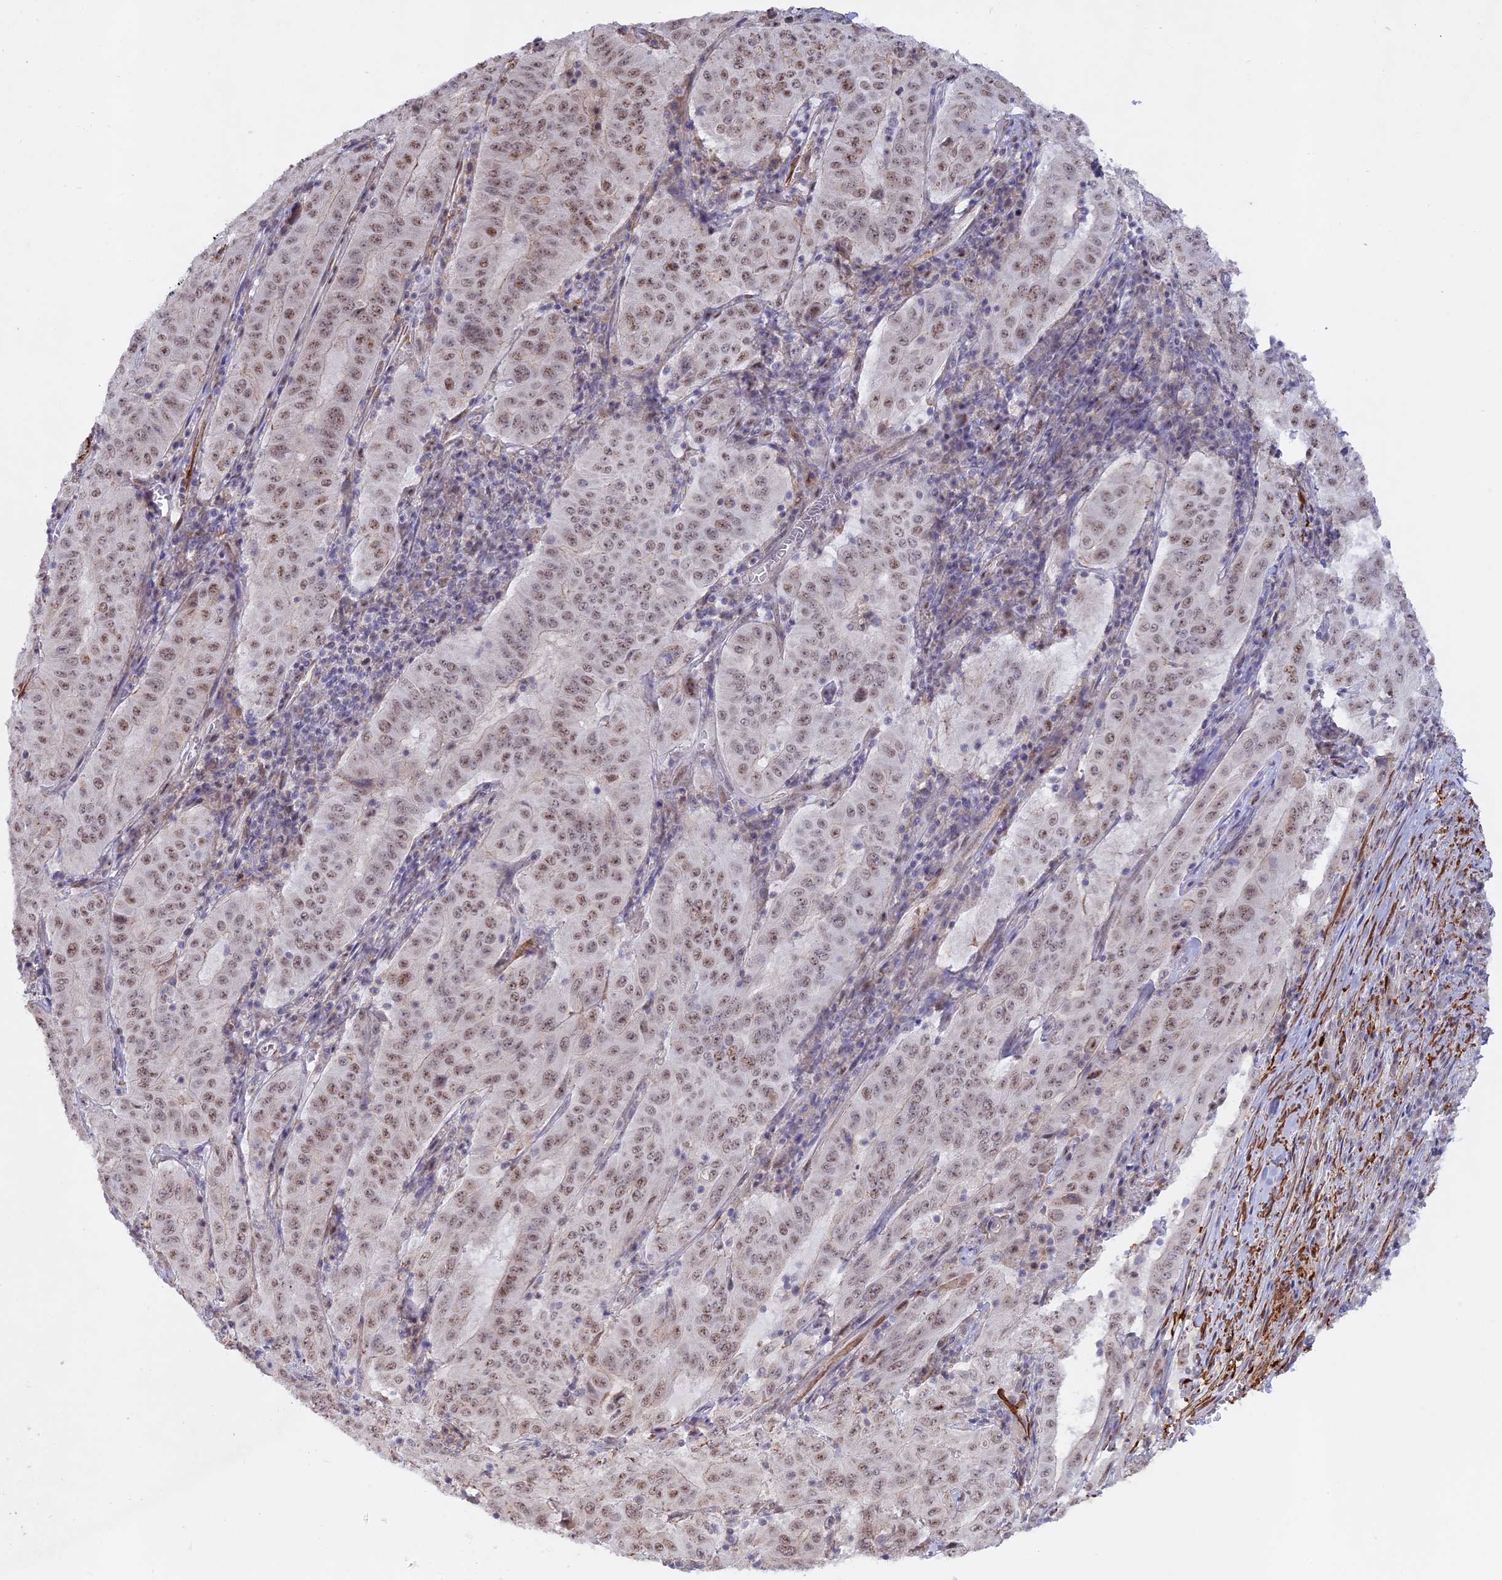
{"staining": {"intensity": "moderate", "quantity": ">75%", "location": "nuclear"}, "tissue": "pancreatic cancer", "cell_type": "Tumor cells", "image_type": "cancer", "snomed": [{"axis": "morphology", "description": "Adenocarcinoma, NOS"}, {"axis": "topography", "description": "Pancreas"}], "caption": "Tumor cells reveal medium levels of moderate nuclear positivity in about >75% of cells in pancreatic adenocarcinoma. (DAB (3,3'-diaminobenzidine) = brown stain, brightfield microscopy at high magnification).", "gene": "CCDC154", "patient": {"sex": "male", "age": 63}}